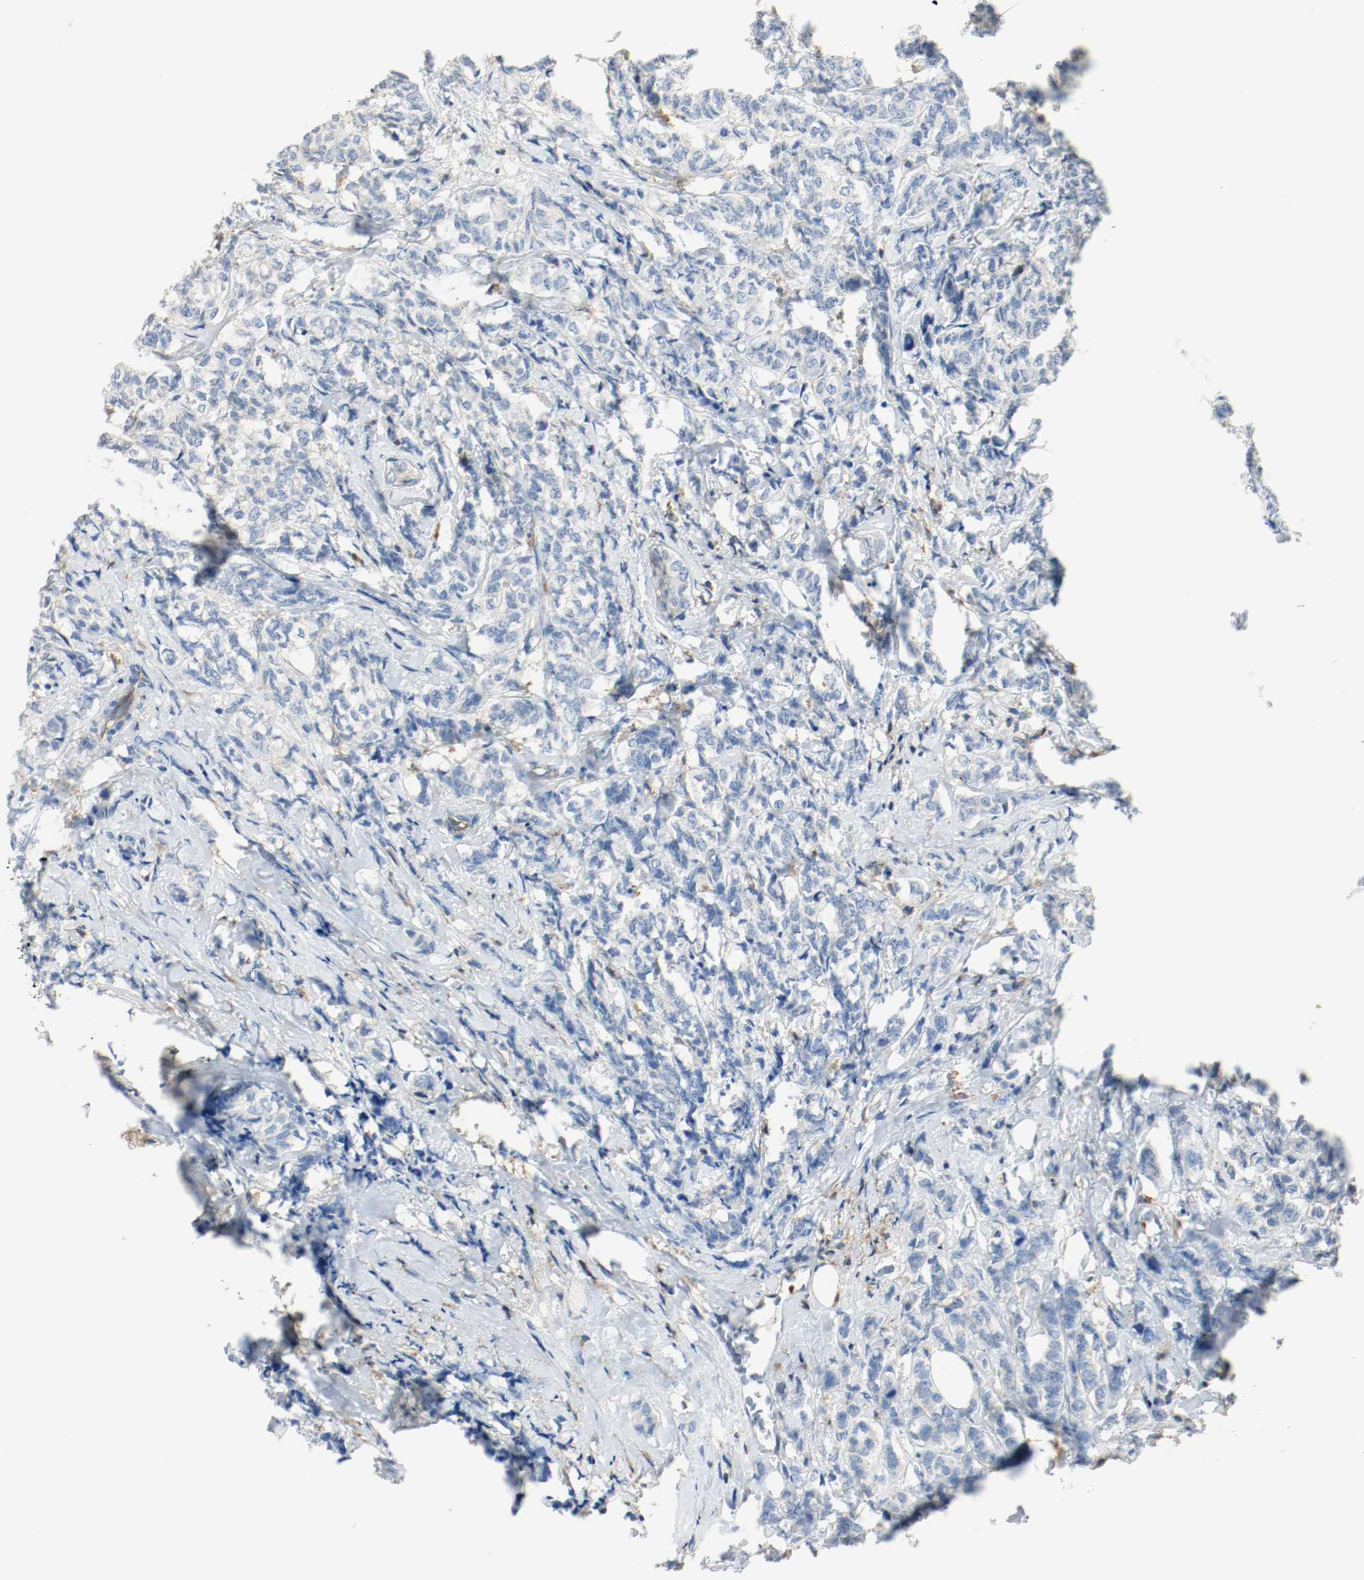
{"staining": {"intensity": "negative", "quantity": "none", "location": "none"}, "tissue": "breast cancer", "cell_type": "Tumor cells", "image_type": "cancer", "snomed": [{"axis": "morphology", "description": "Lobular carcinoma"}, {"axis": "topography", "description": "Breast"}], "caption": "IHC histopathology image of neoplastic tissue: human breast lobular carcinoma stained with DAB (3,3'-diaminobenzidine) shows no significant protein positivity in tumor cells. (DAB IHC visualized using brightfield microscopy, high magnification).", "gene": "ARPC1B", "patient": {"sex": "female", "age": 60}}